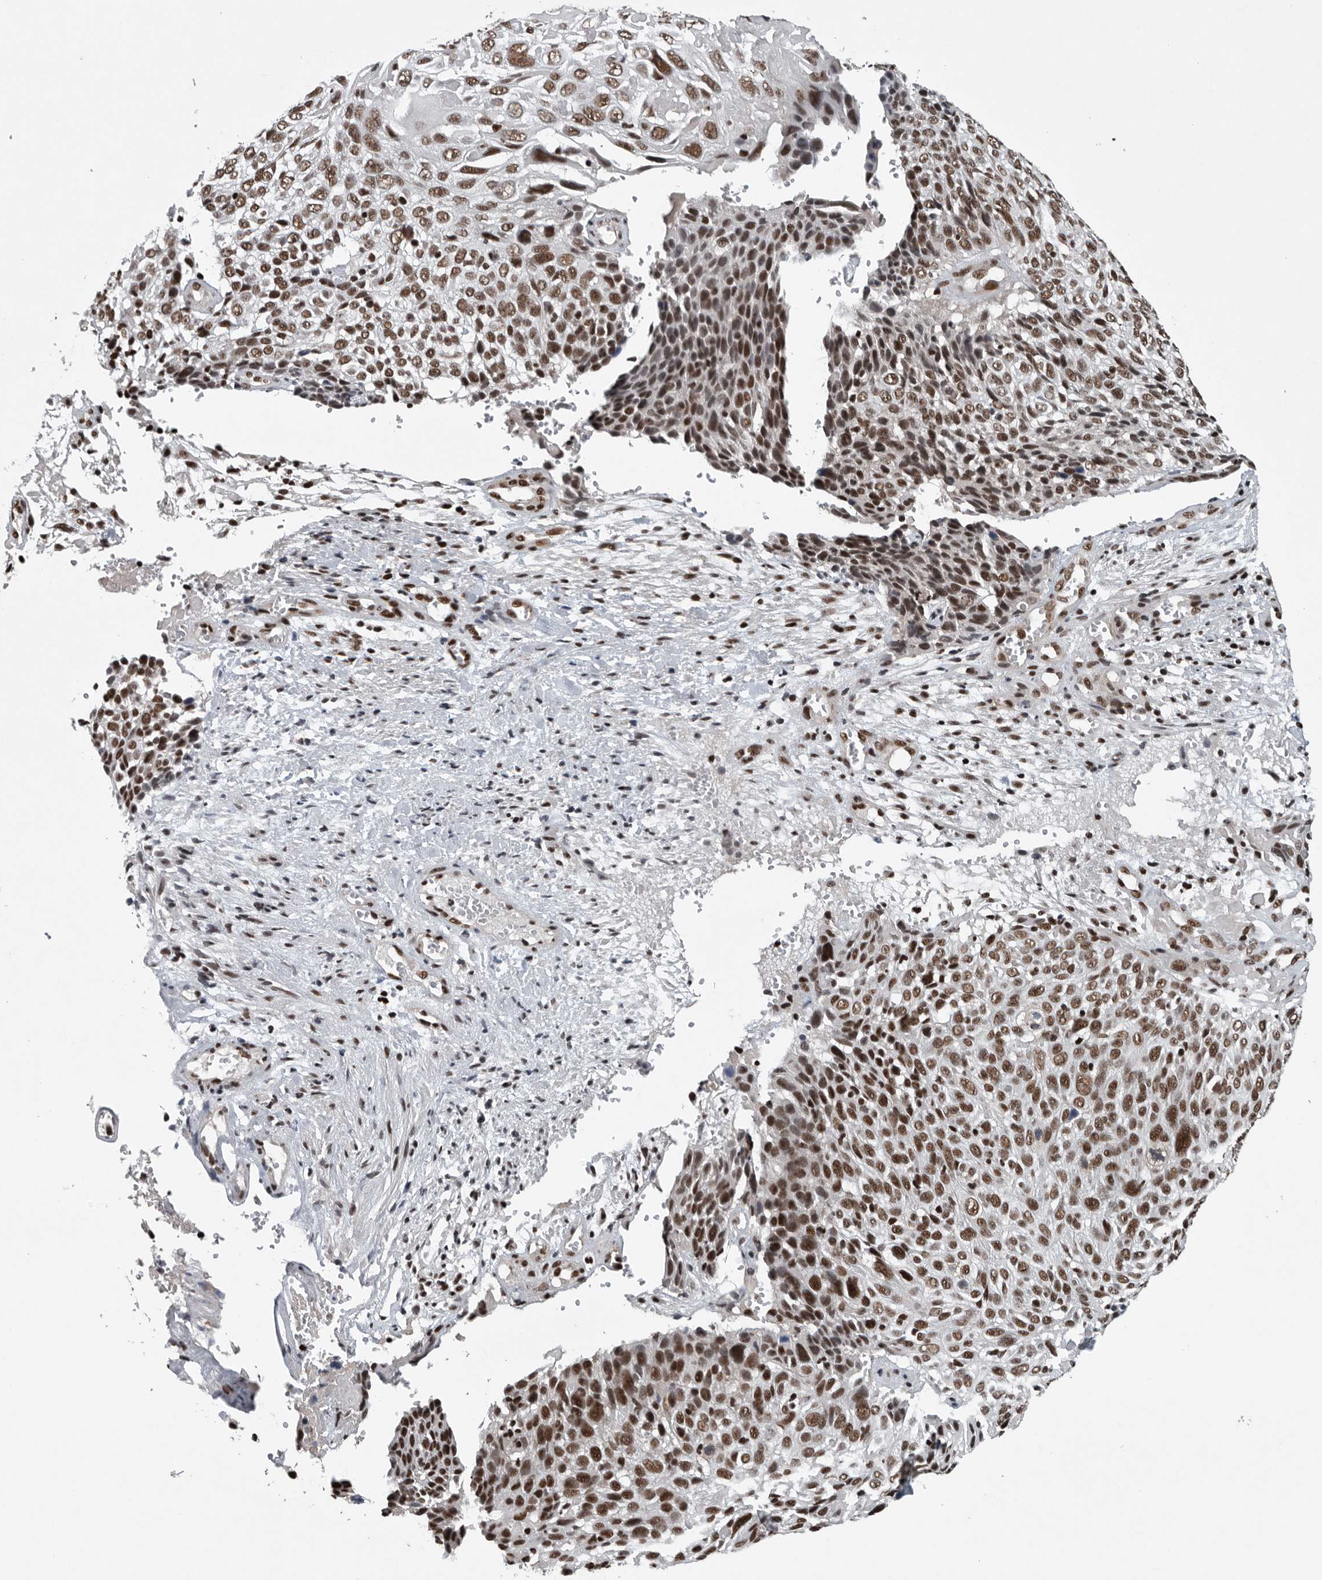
{"staining": {"intensity": "strong", "quantity": "25%-75%", "location": "nuclear"}, "tissue": "cervical cancer", "cell_type": "Tumor cells", "image_type": "cancer", "snomed": [{"axis": "morphology", "description": "Squamous cell carcinoma, NOS"}, {"axis": "topography", "description": "Cervix"}], "caption": "A brown stain shows strong nuclear positivity of a protein in squamous cell carcinoma (cervical) tumor cells. (Brightfield microscopy of DAB IHC at high magnification).", "gene": "SENP7", "patient": {"sex": "female", "age": 74}}